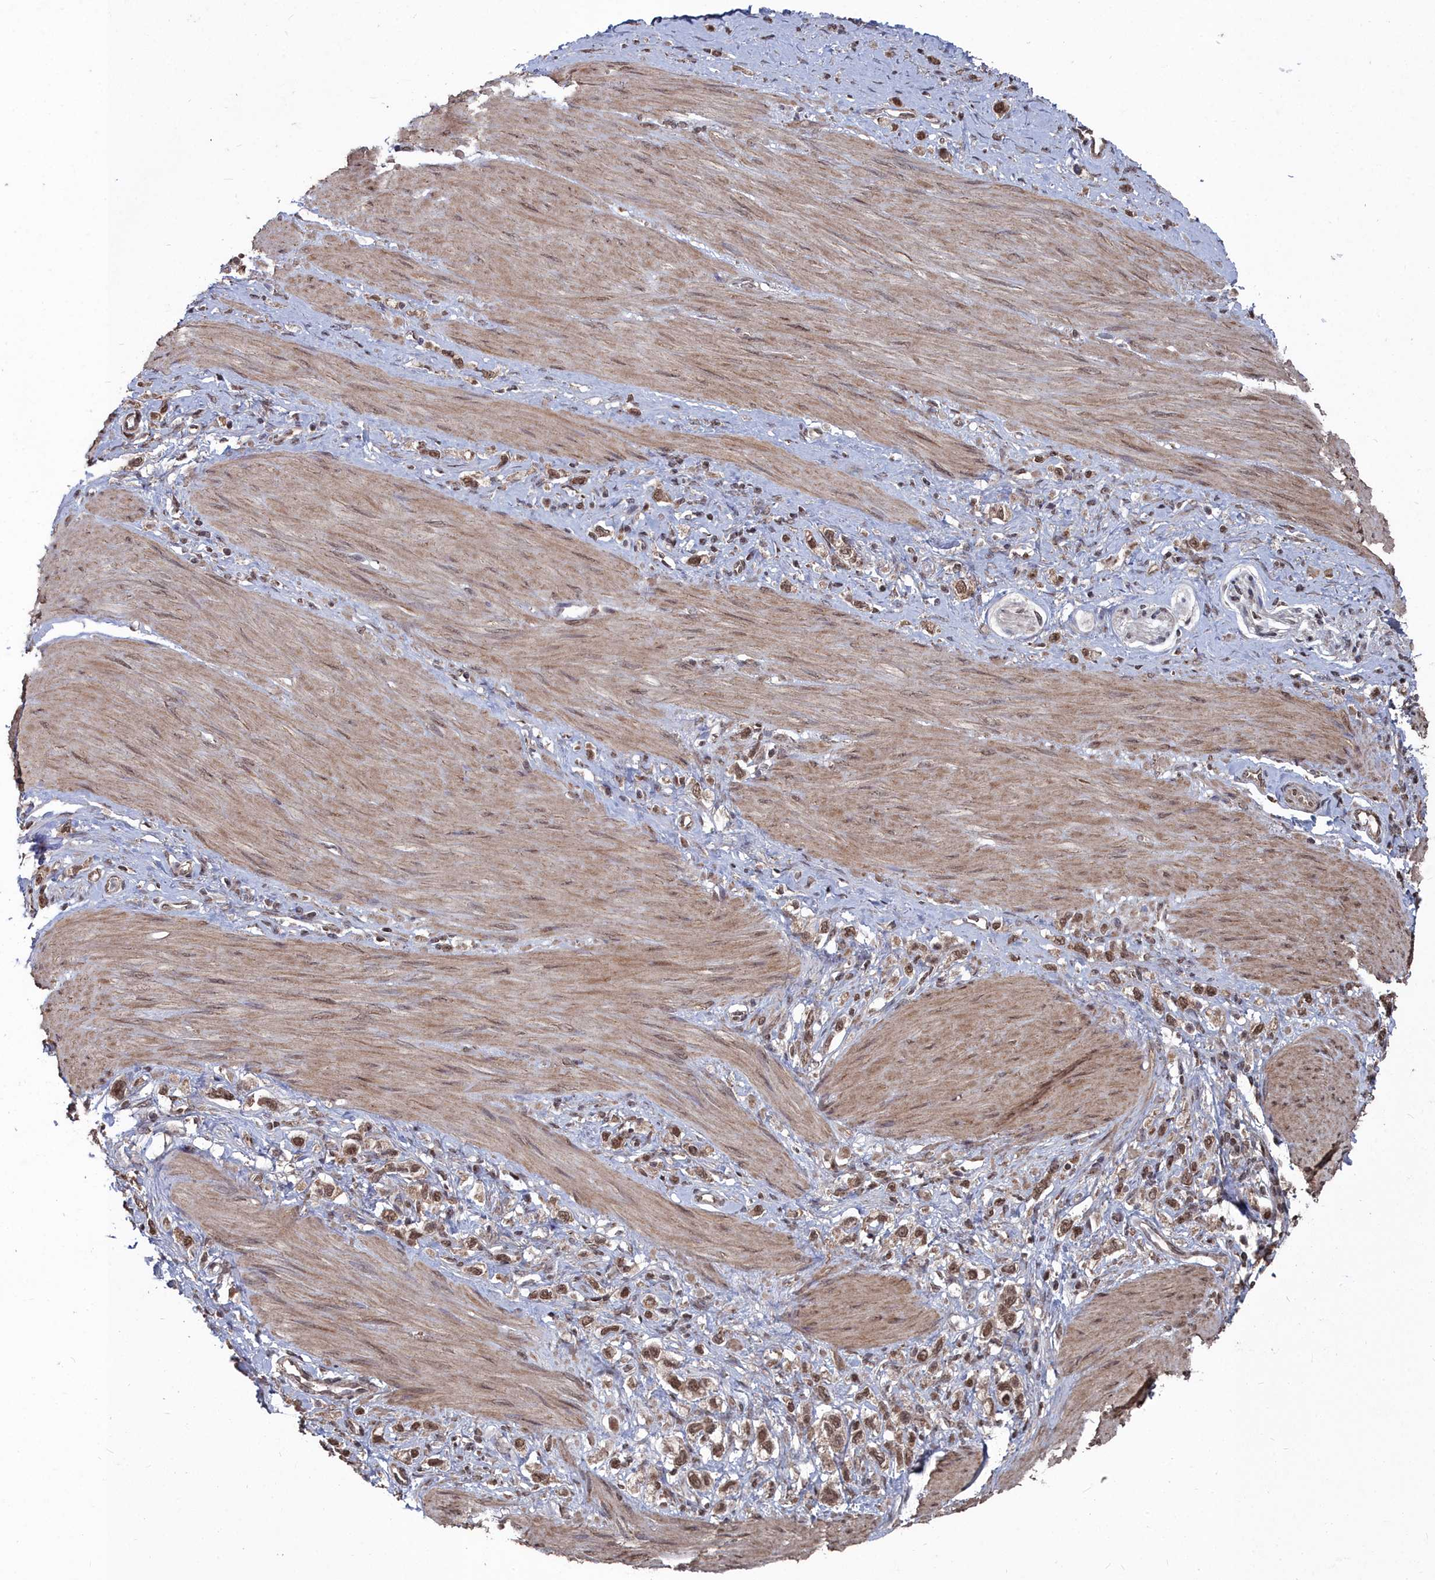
{"staining": {"intensity": "moderate", "quantity": ">75%", "location": "nuclear"}, "tissue": "stomach cancer", "cell_type": "Tumor cells", "image_type": "cancer", "snomed": [{"axis": "morphology", "description": "Adenocarcinoma, NOS"}, {"axis": "topography", "description": "Stomach"}], "caption": "Stomach cancer stained for a protein (brown) exhibits moderate nuclear positive positivity in about >75% of tumor cells.", "gene": "CCNP", "patient": {"sex": "female", "age": 65}}